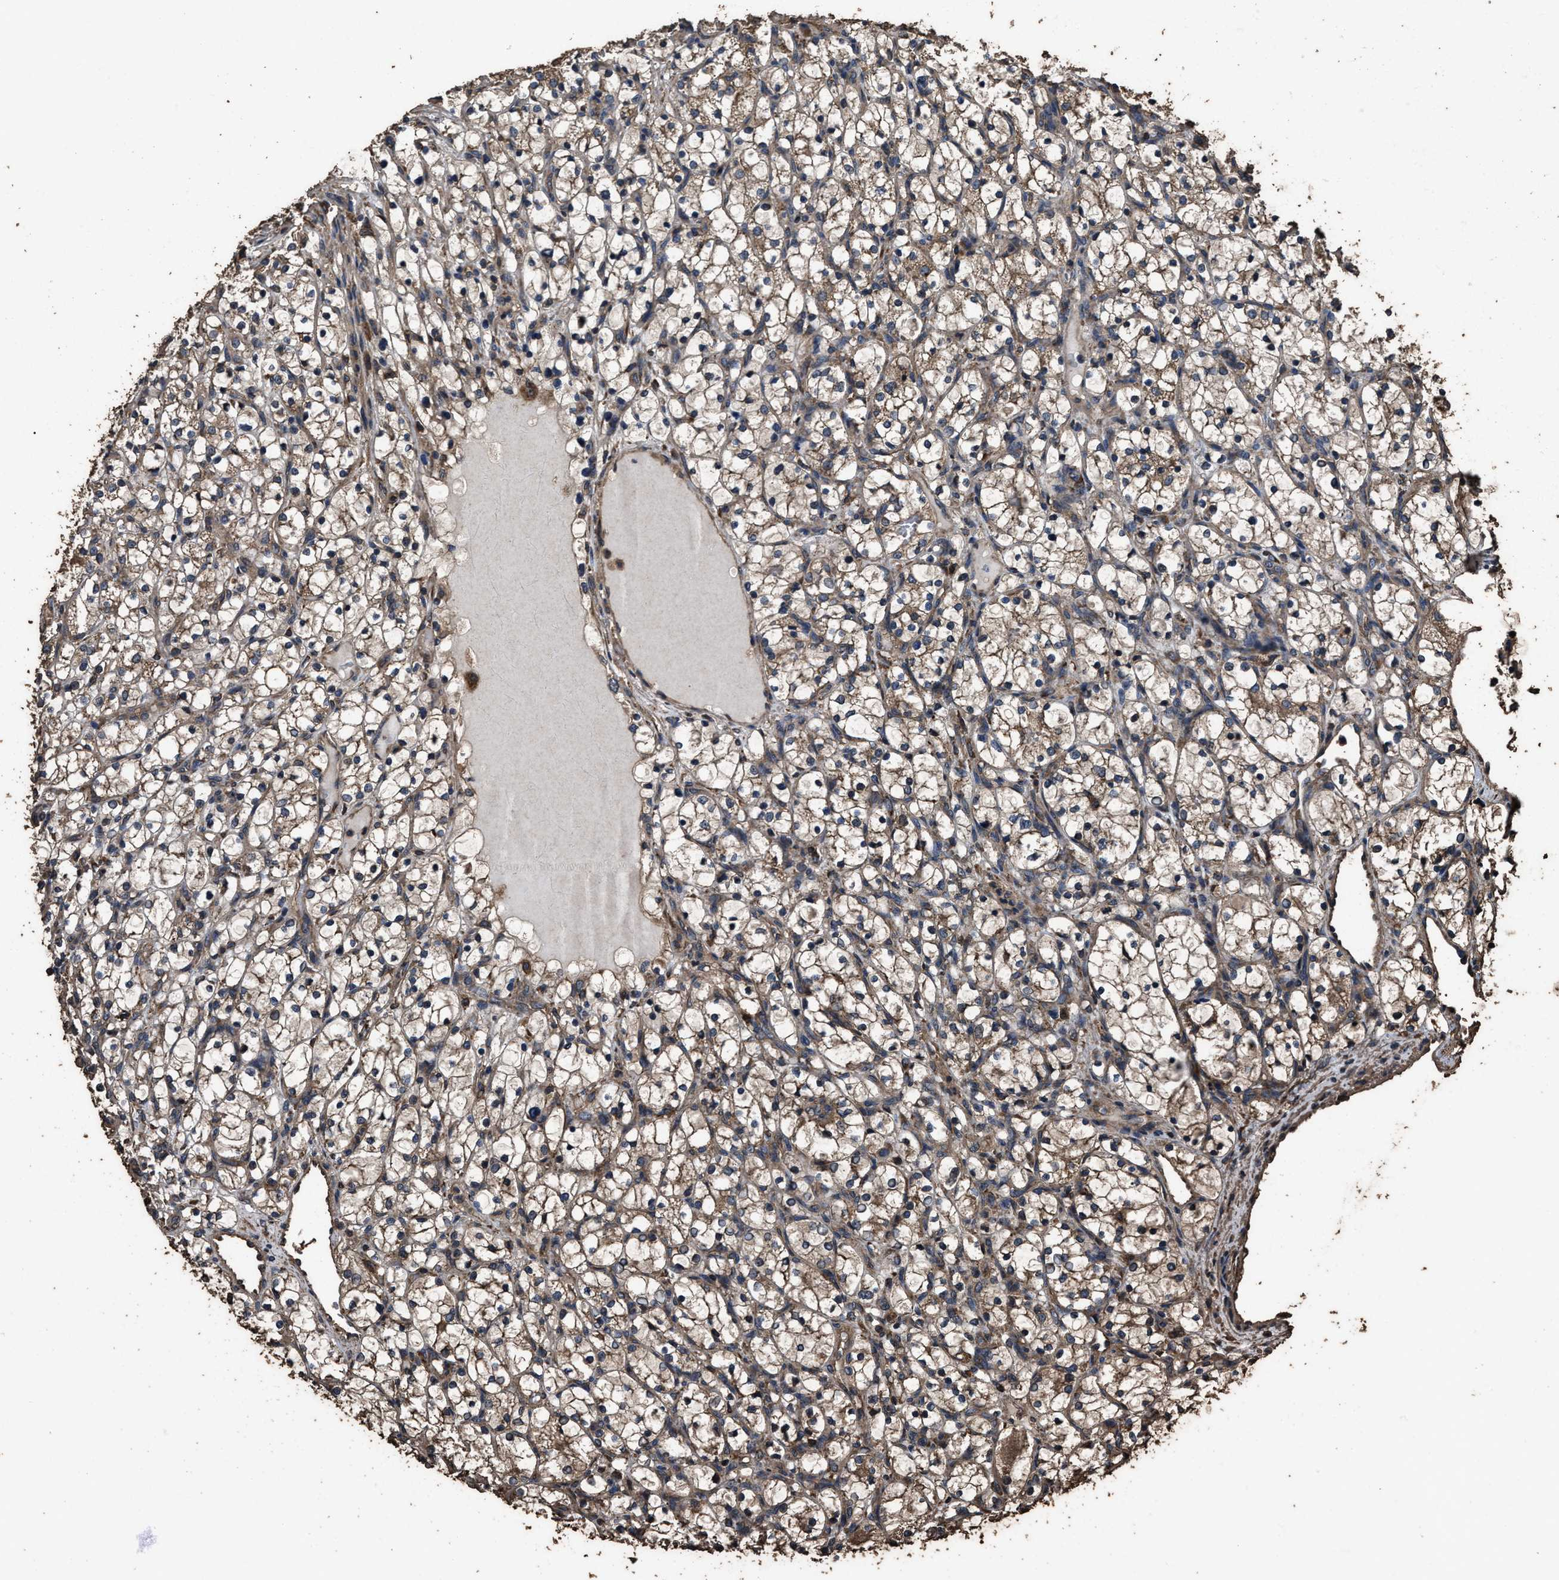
{"staining": {"intensity": "moderate", "quantity": ">75%", "location": "cytoplasmic/membranous"}, "tissue": "renal cancer", "cell_type": "Tumor cells", "image_type": "cancer", "snomed": [{"axis": "morphology", "description": "Adenocarcinoma, NOS"}, {"axis": "topography", "description": "Kidney"}], "caption": "This is an image of immunohistochemistry (IHC) staining of adenocarcinoma (renal), which shows moderate expression in the cytoplasmic/membranous of tumor cells.", "gene": "ZMYND19", "patient": {"sex": "female", "age": 69}}